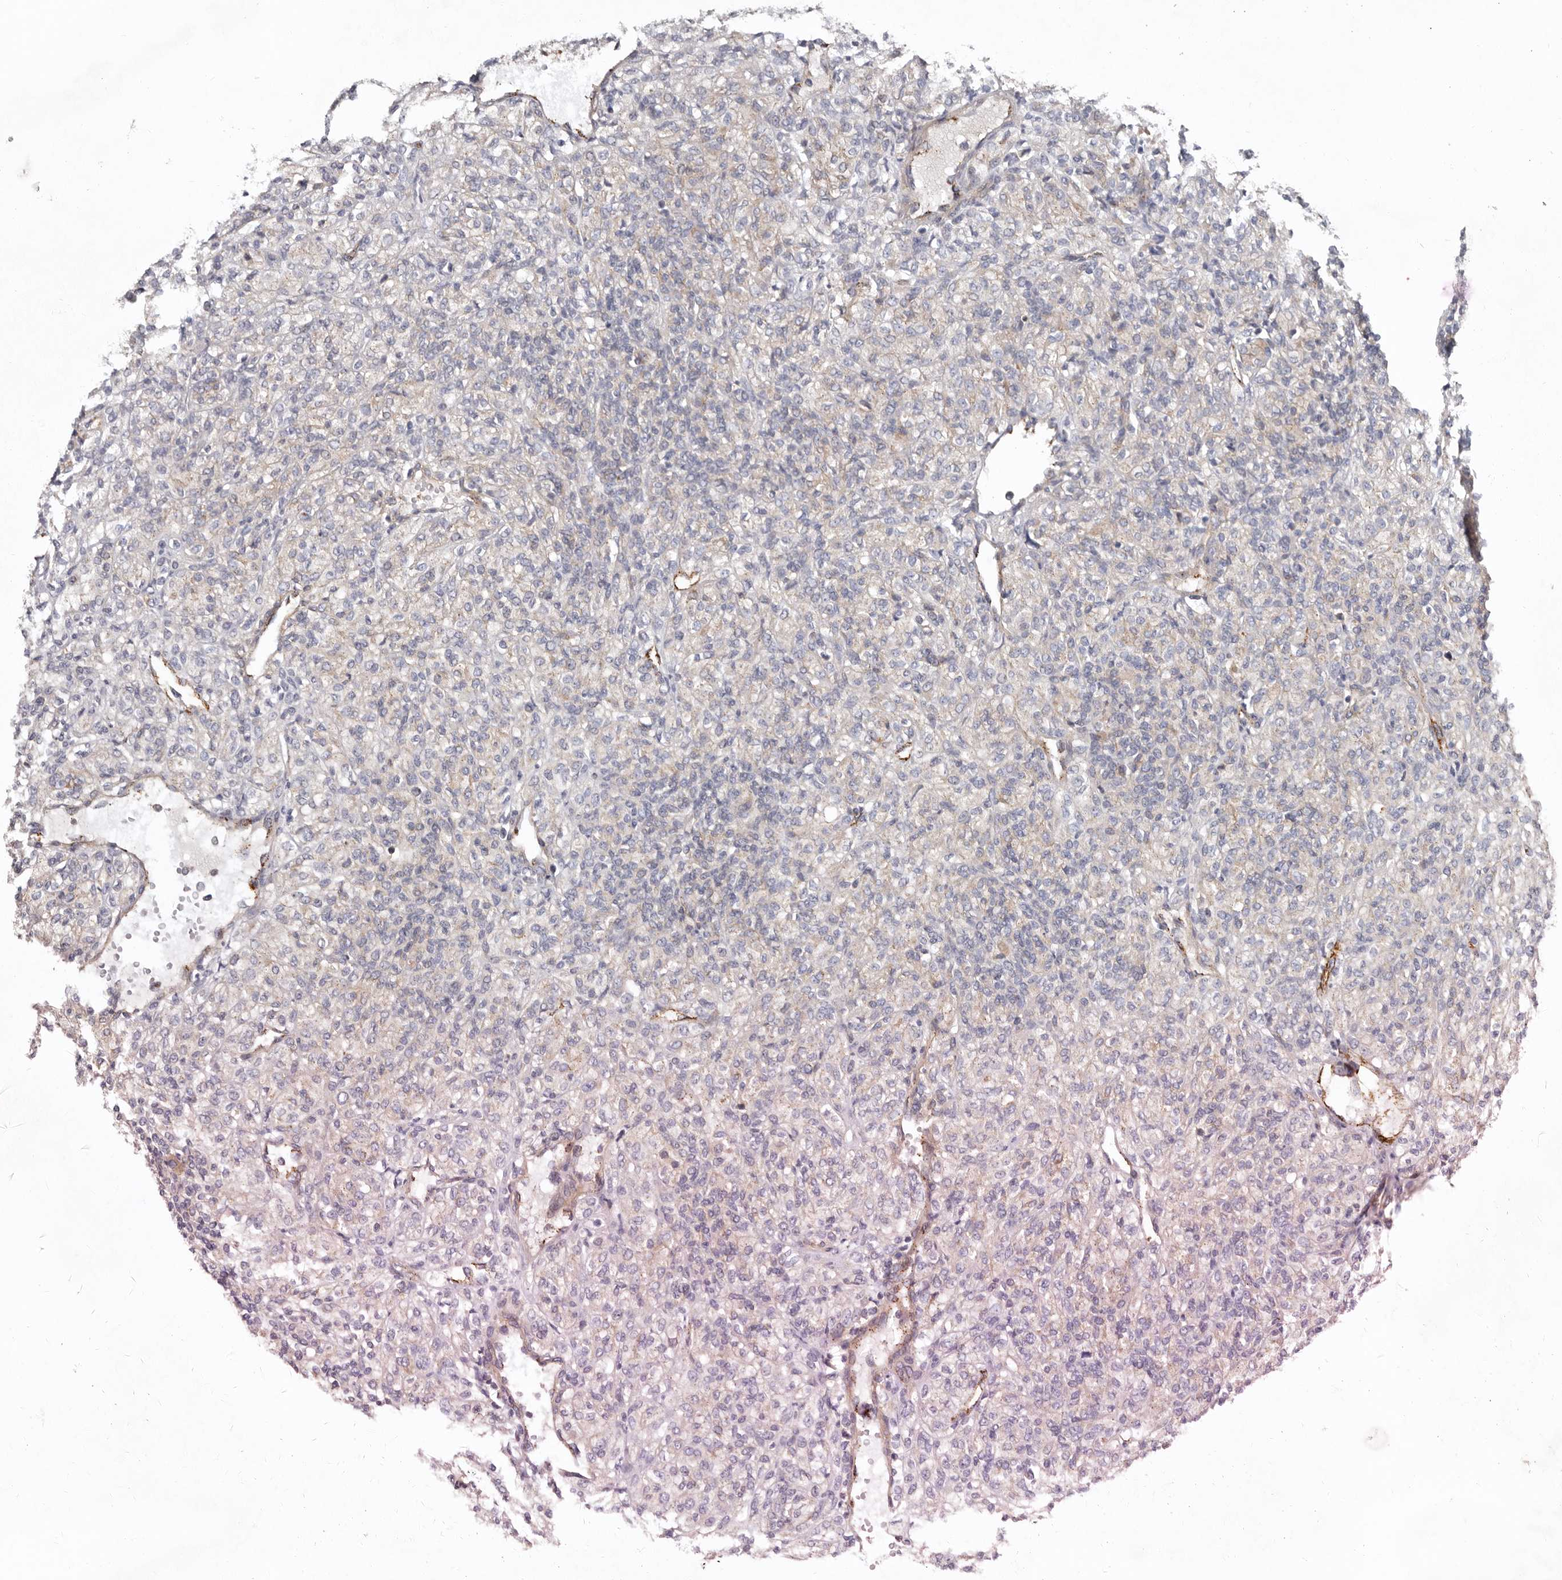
{"staining": {"intensity": "negative", "quantity": "none", "location": "none"}, "tissue": "renal cancer", "cell_type": "Tumor cells", "image_type": "cancer", "snomed": [{"axis": "morphology", "description": "Adenocarcinoma, NOS"}, {"axis": "topography", "description": "Kidney"}], "caption": "Immunohistochemistry photomicrograph of neoplastic tissue: adenocarcinoma (renal) stained with DAB demonstrates no significant protein positivity in tumor cells.", "gene": "LUZP1", "patient": {"sex": "male", "age": 77}}